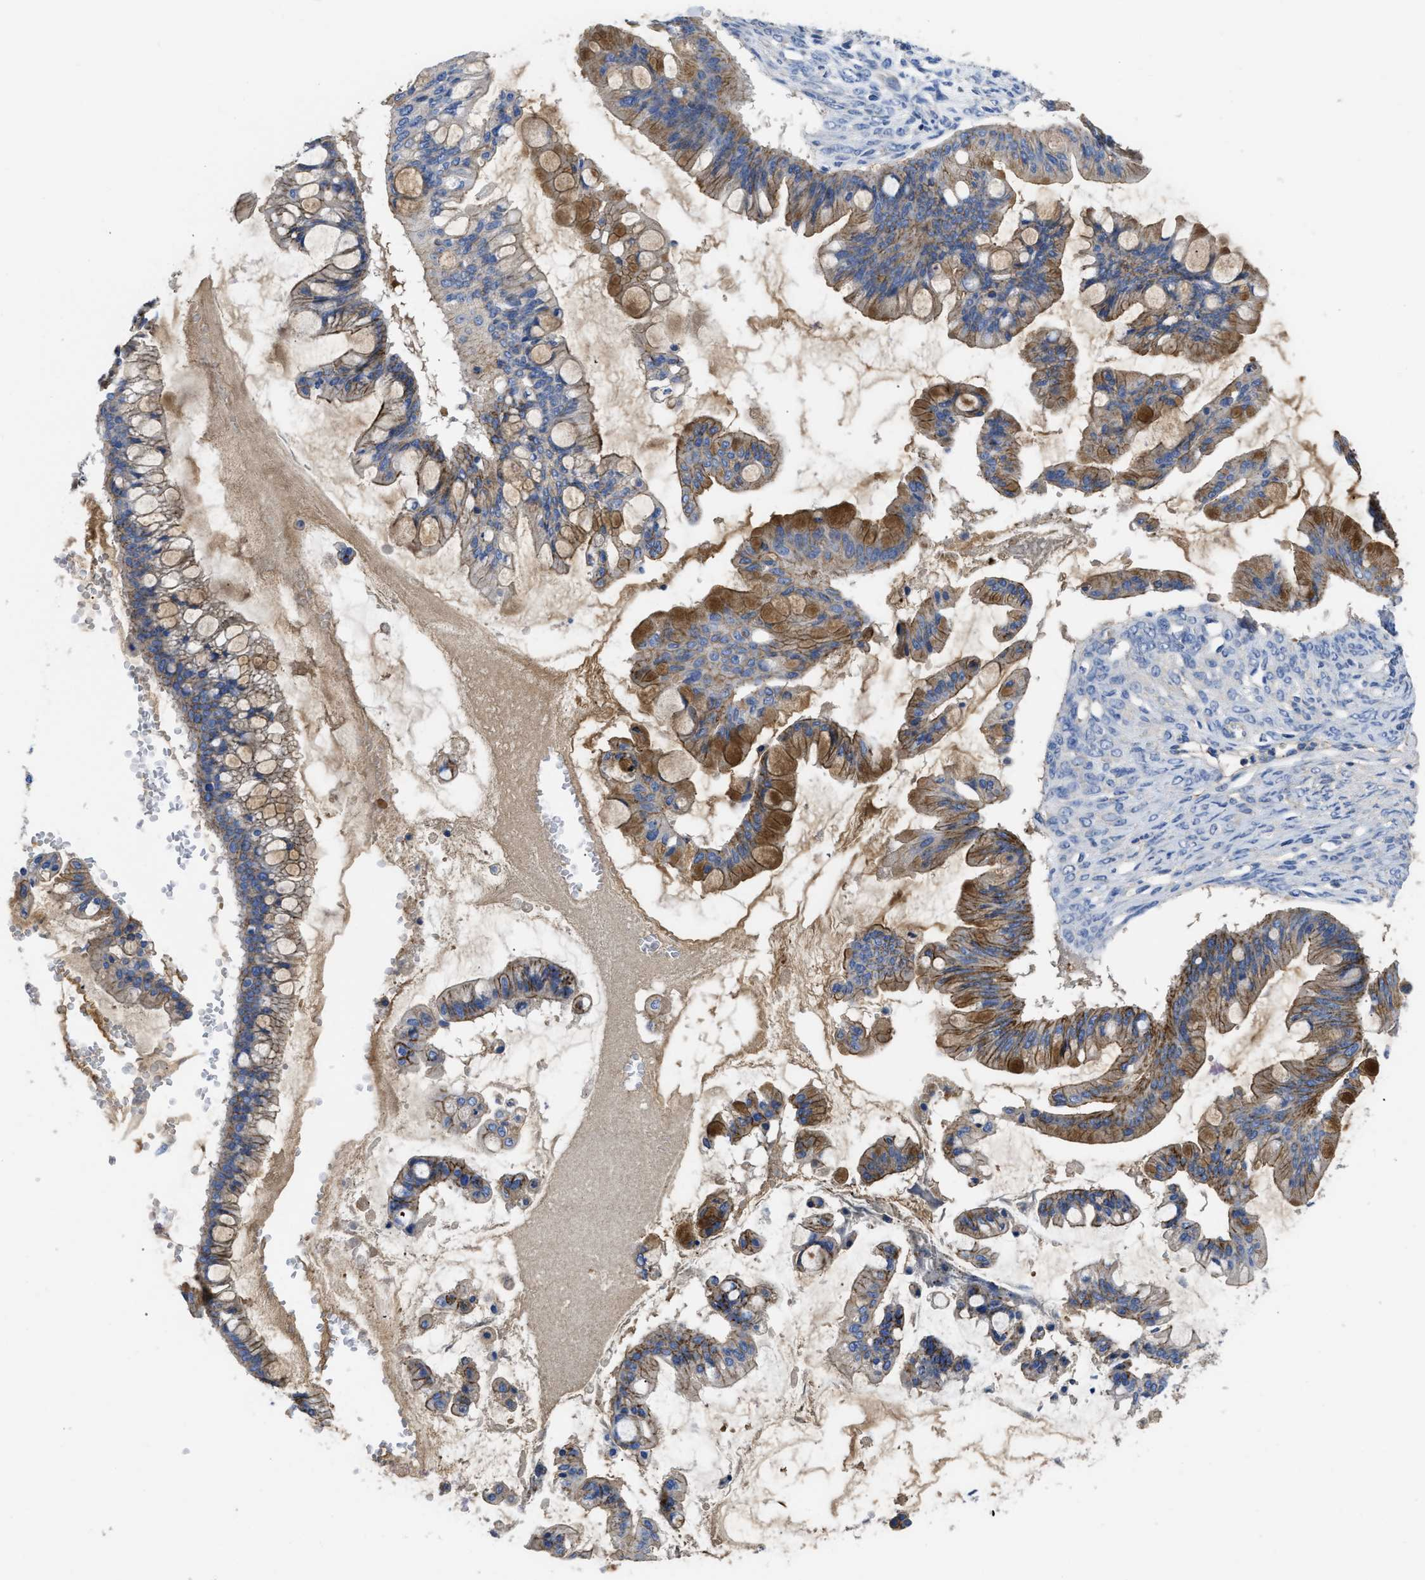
{"staining": {"intensity": "moderate", "quantity": "25%-75%", "location": "cytoplasmic/membranous"}, "tissue": "ovarian cancer", "cell_type": "Tumor cells", "image_type": "cancer", "snomed": [{"axis": "morphology", "description": "Cystadenocarcinoma, mucinous, NOS"}, {"axis": "topography", "description": "Ovary"}], "caption": "The micrograph shows a brown stain indicating the presence of a protein in the cytoplasmic/membranous of tumor cells in ovarian cancer (mucinous cystadenocarcinoma).", "gene": "USP4", "patient": {"sex": "female", "age": 73}}